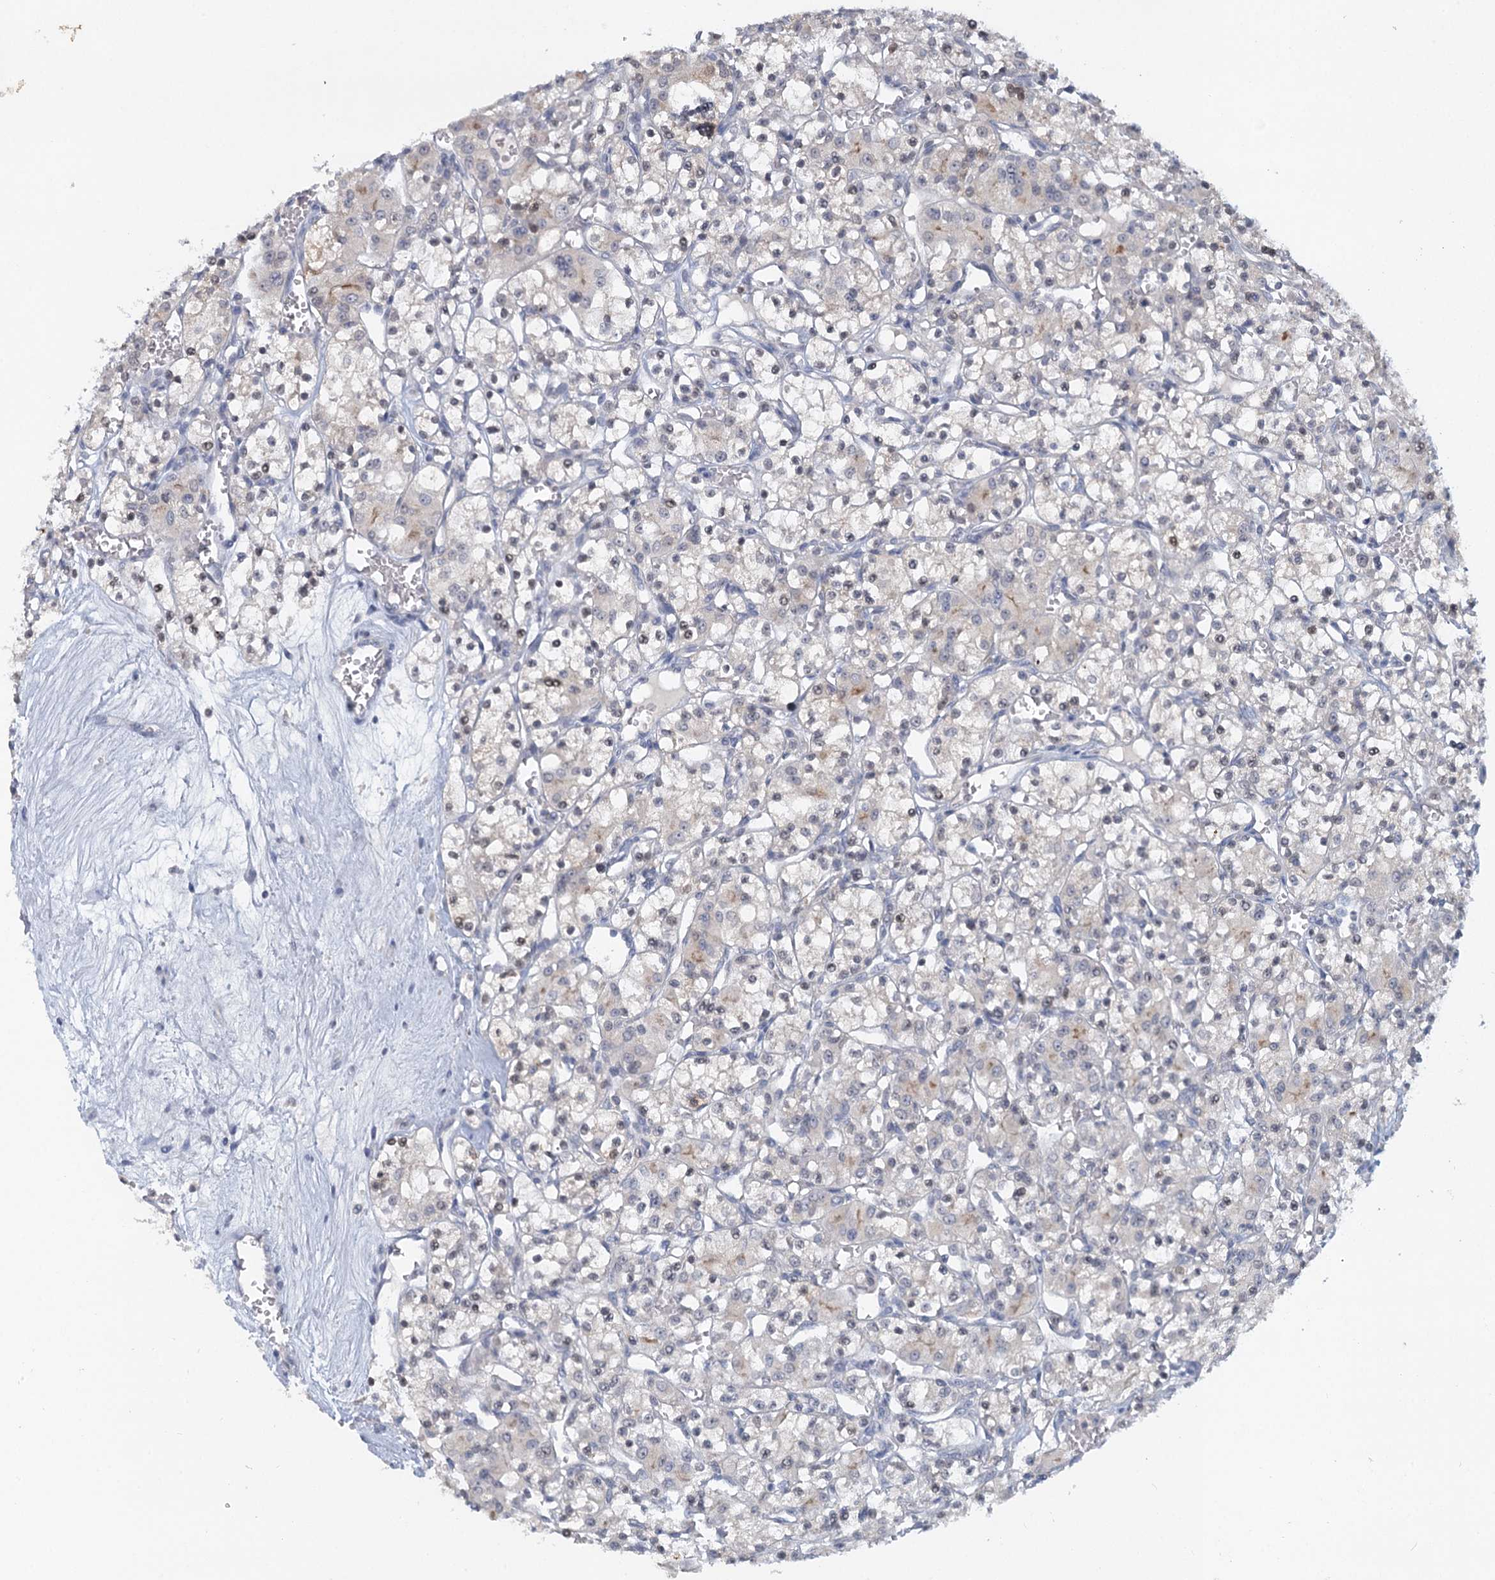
{"staining": {"intensity": "weak", "quantity": "<25%", "location": "cytoplasmic/membranous"}, "tissue": "renal cancer", "cell_type": "Tumor cells", "image_type": "cancer", "snomed": [{"axis": "morphology", "description": "Adenocarcinoma, NOS"}, {"axis": "topography", "description": "Kidney"}], "caption": "A micrograph of renal adenocarcinoma stained for a protein shows no brown staining in tumor cells.", "gene": "MYO7B", "patient": {"sex": "female", "age": 59}}